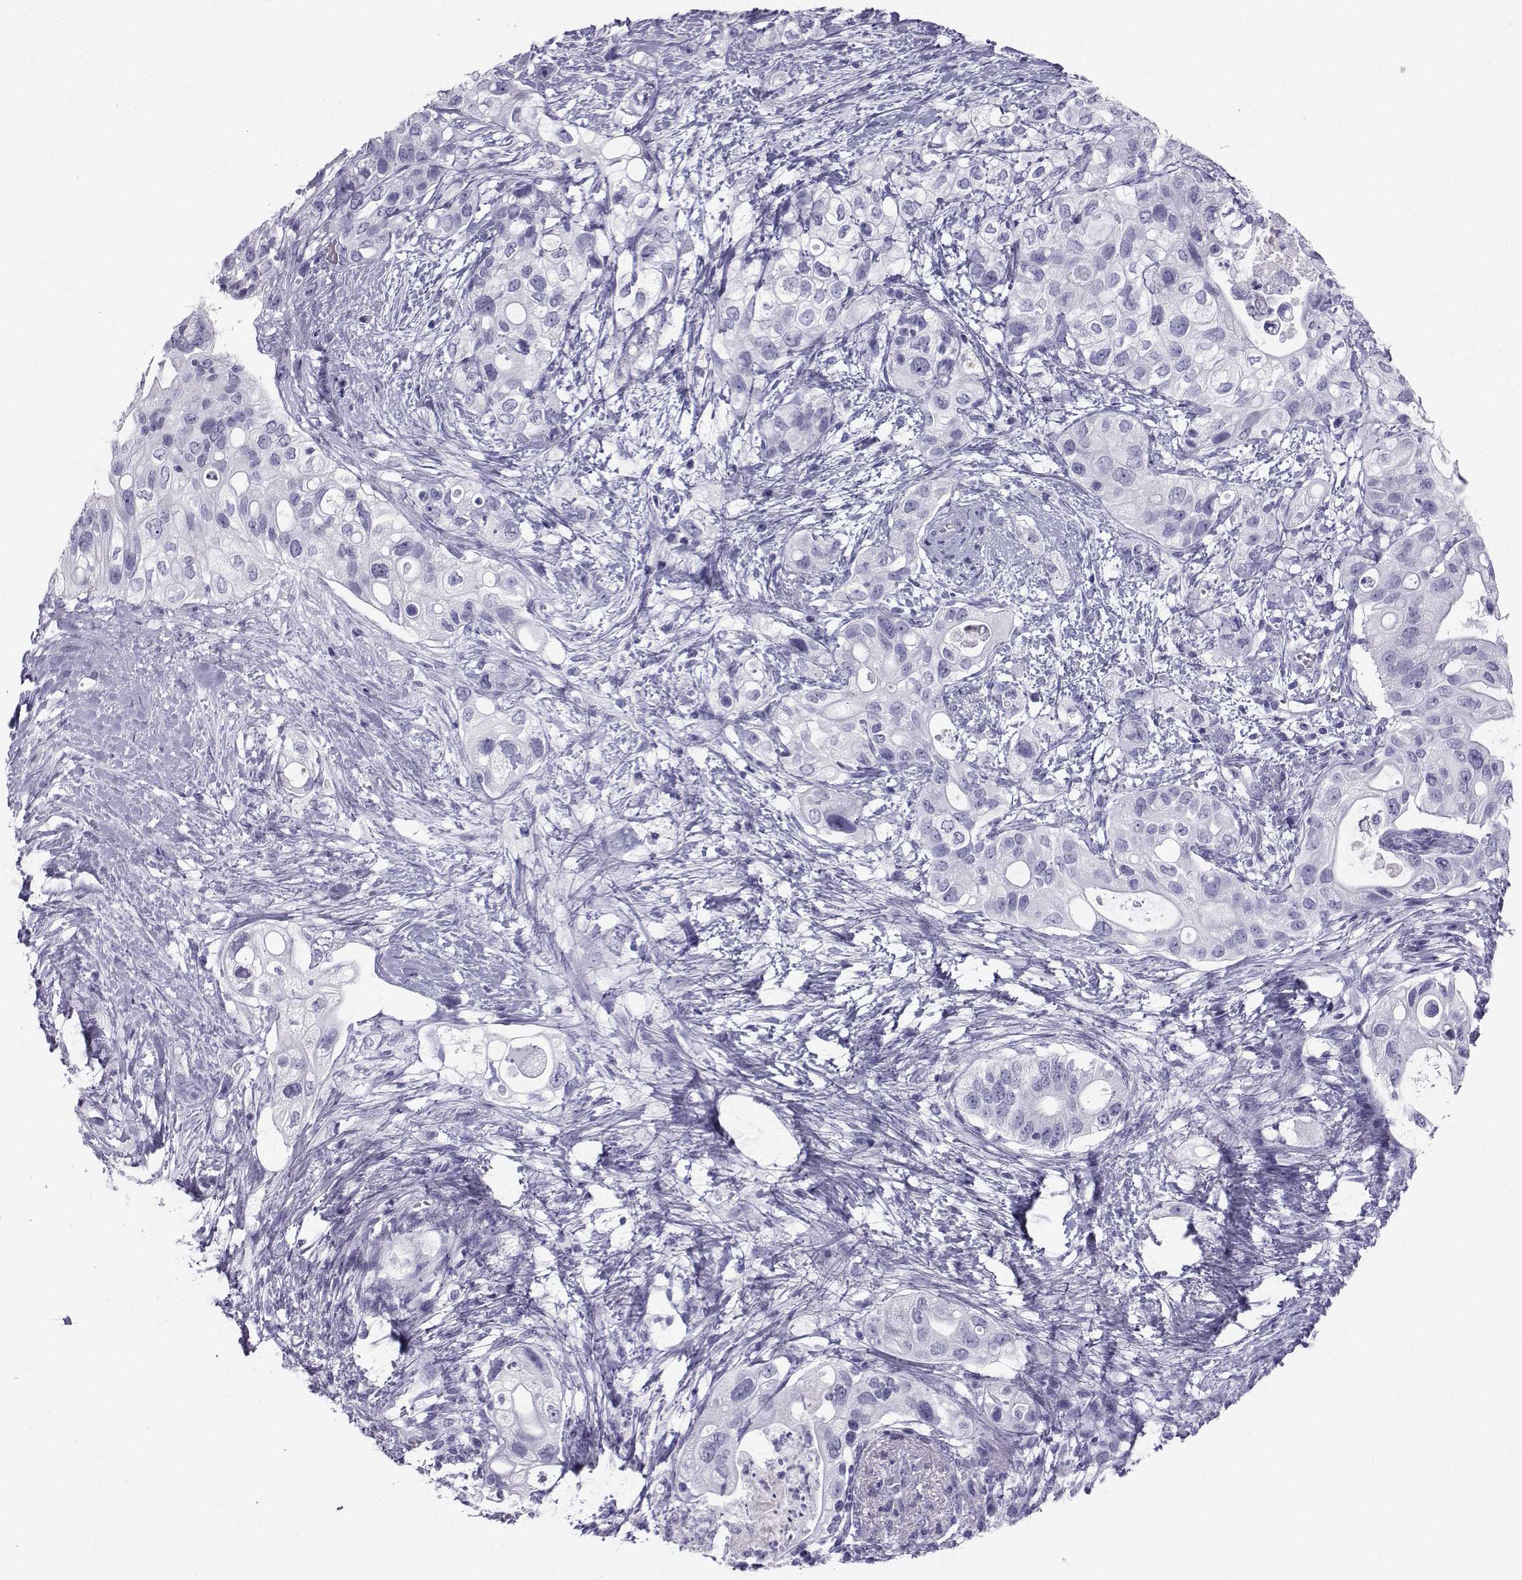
{"staining": {"intensity": "negative", "quantity": "none", "location": "none"}, "tissue": "pancreatic cancer", "cell_type": "Tumor cells", "image_type": "cancer", "snomed": [{"axis": "morphology", "description": "Adenocarcinoma, NOS"}, {"axis": "topography", "description": "Pancreas"}], "caption": "Immunohistochemical staining of pancreatic adenocarcinoma exhibits no significant staining in tumor cells.", "gene": "SST", "patient": {"sex": "female", "age": 72}}